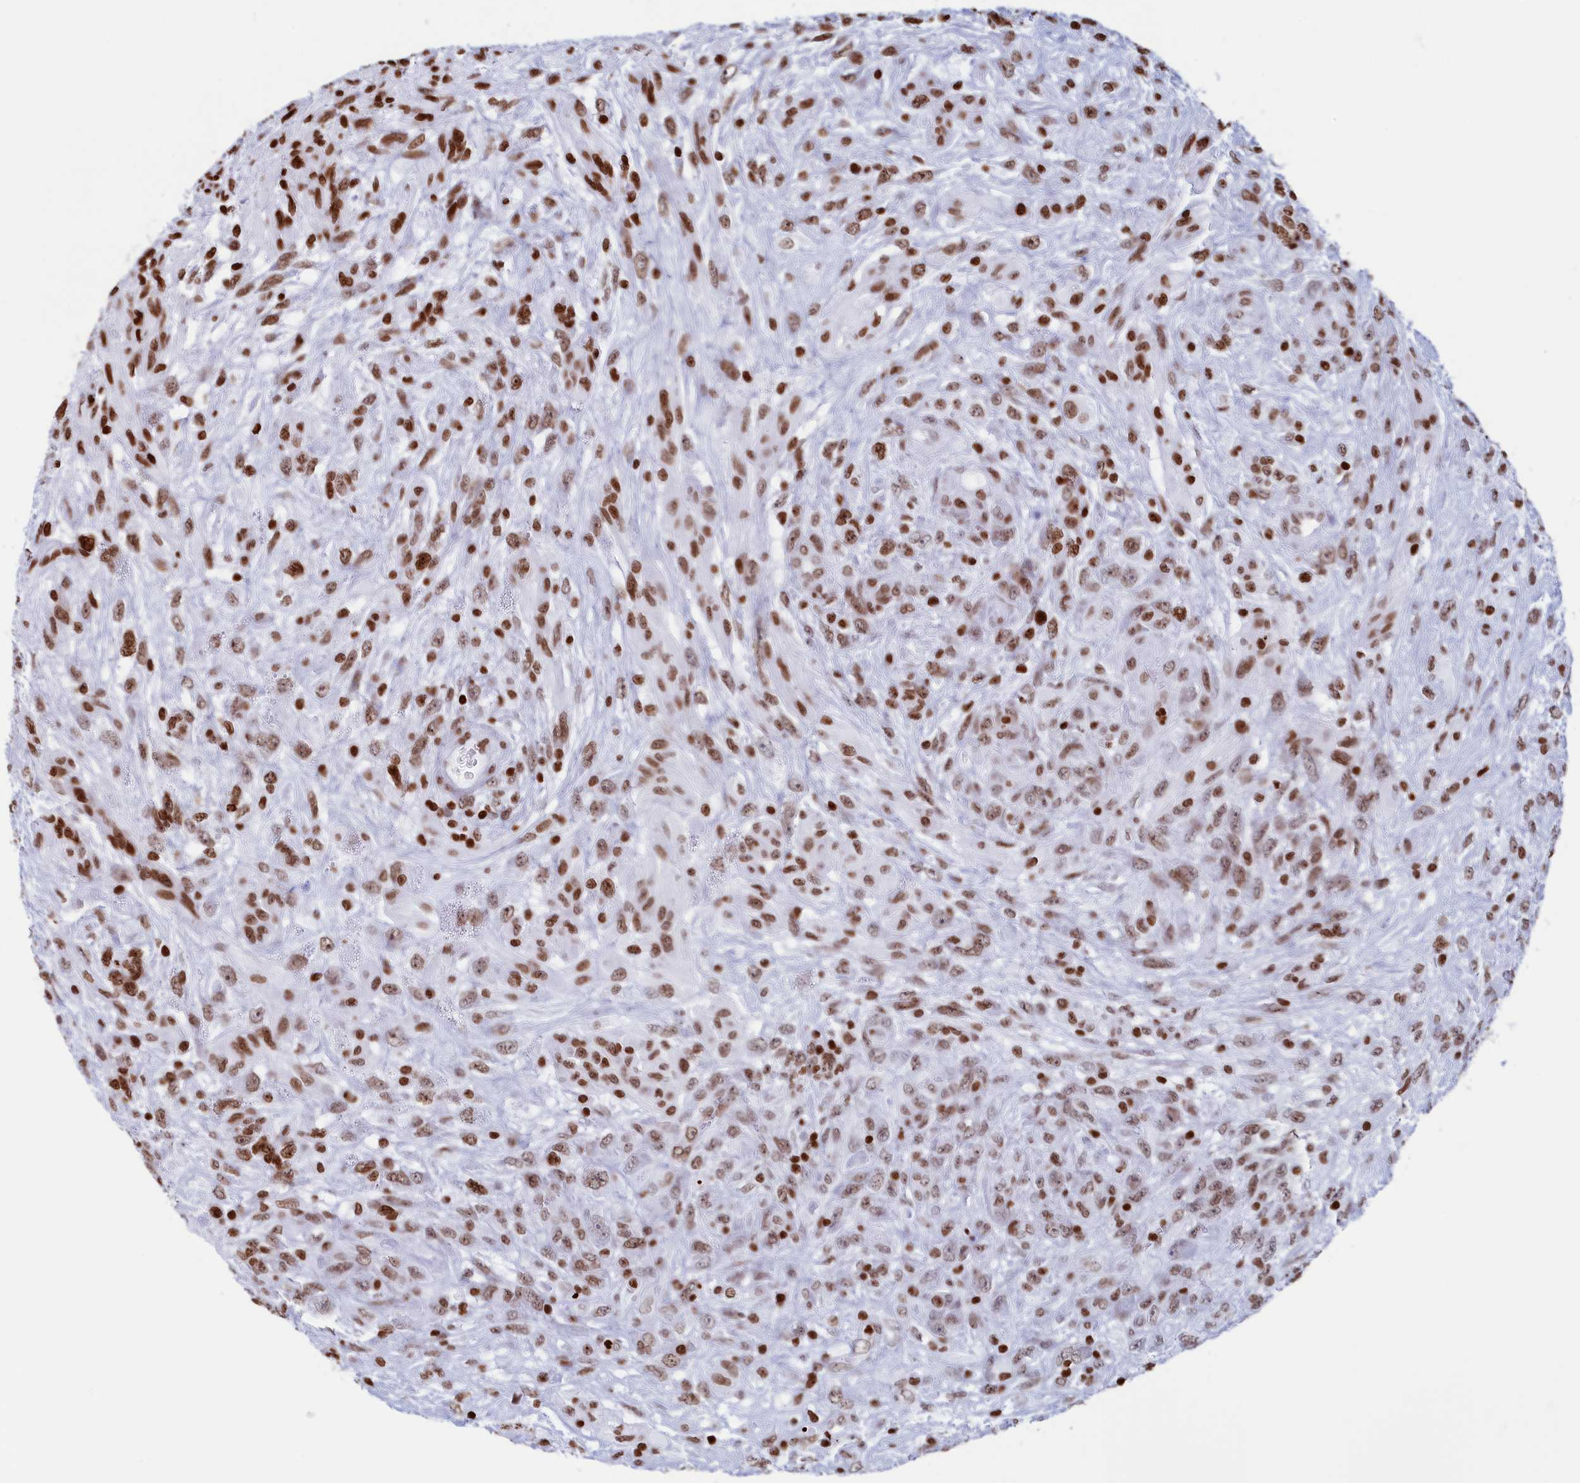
{"staining": {"intensity": "moderate", "quantity": ">75%", "location": "nuclear"}, "tissue": "glioma", "cell_type": "Tumor cells", "image_type": "cancer", "snomed": [{"axis": "morphology", "description": "Glioma, malignant, High grade"}, {"axis": "topography", "description": "Brain"}], "caption": "Immunohistochemistry of human glioma displays medium levels of moderate nuclear staining in approximately >75% of tumor cells.", "gene": "APOBEC3A", "patient": {"sex": "male", "age": 61}}